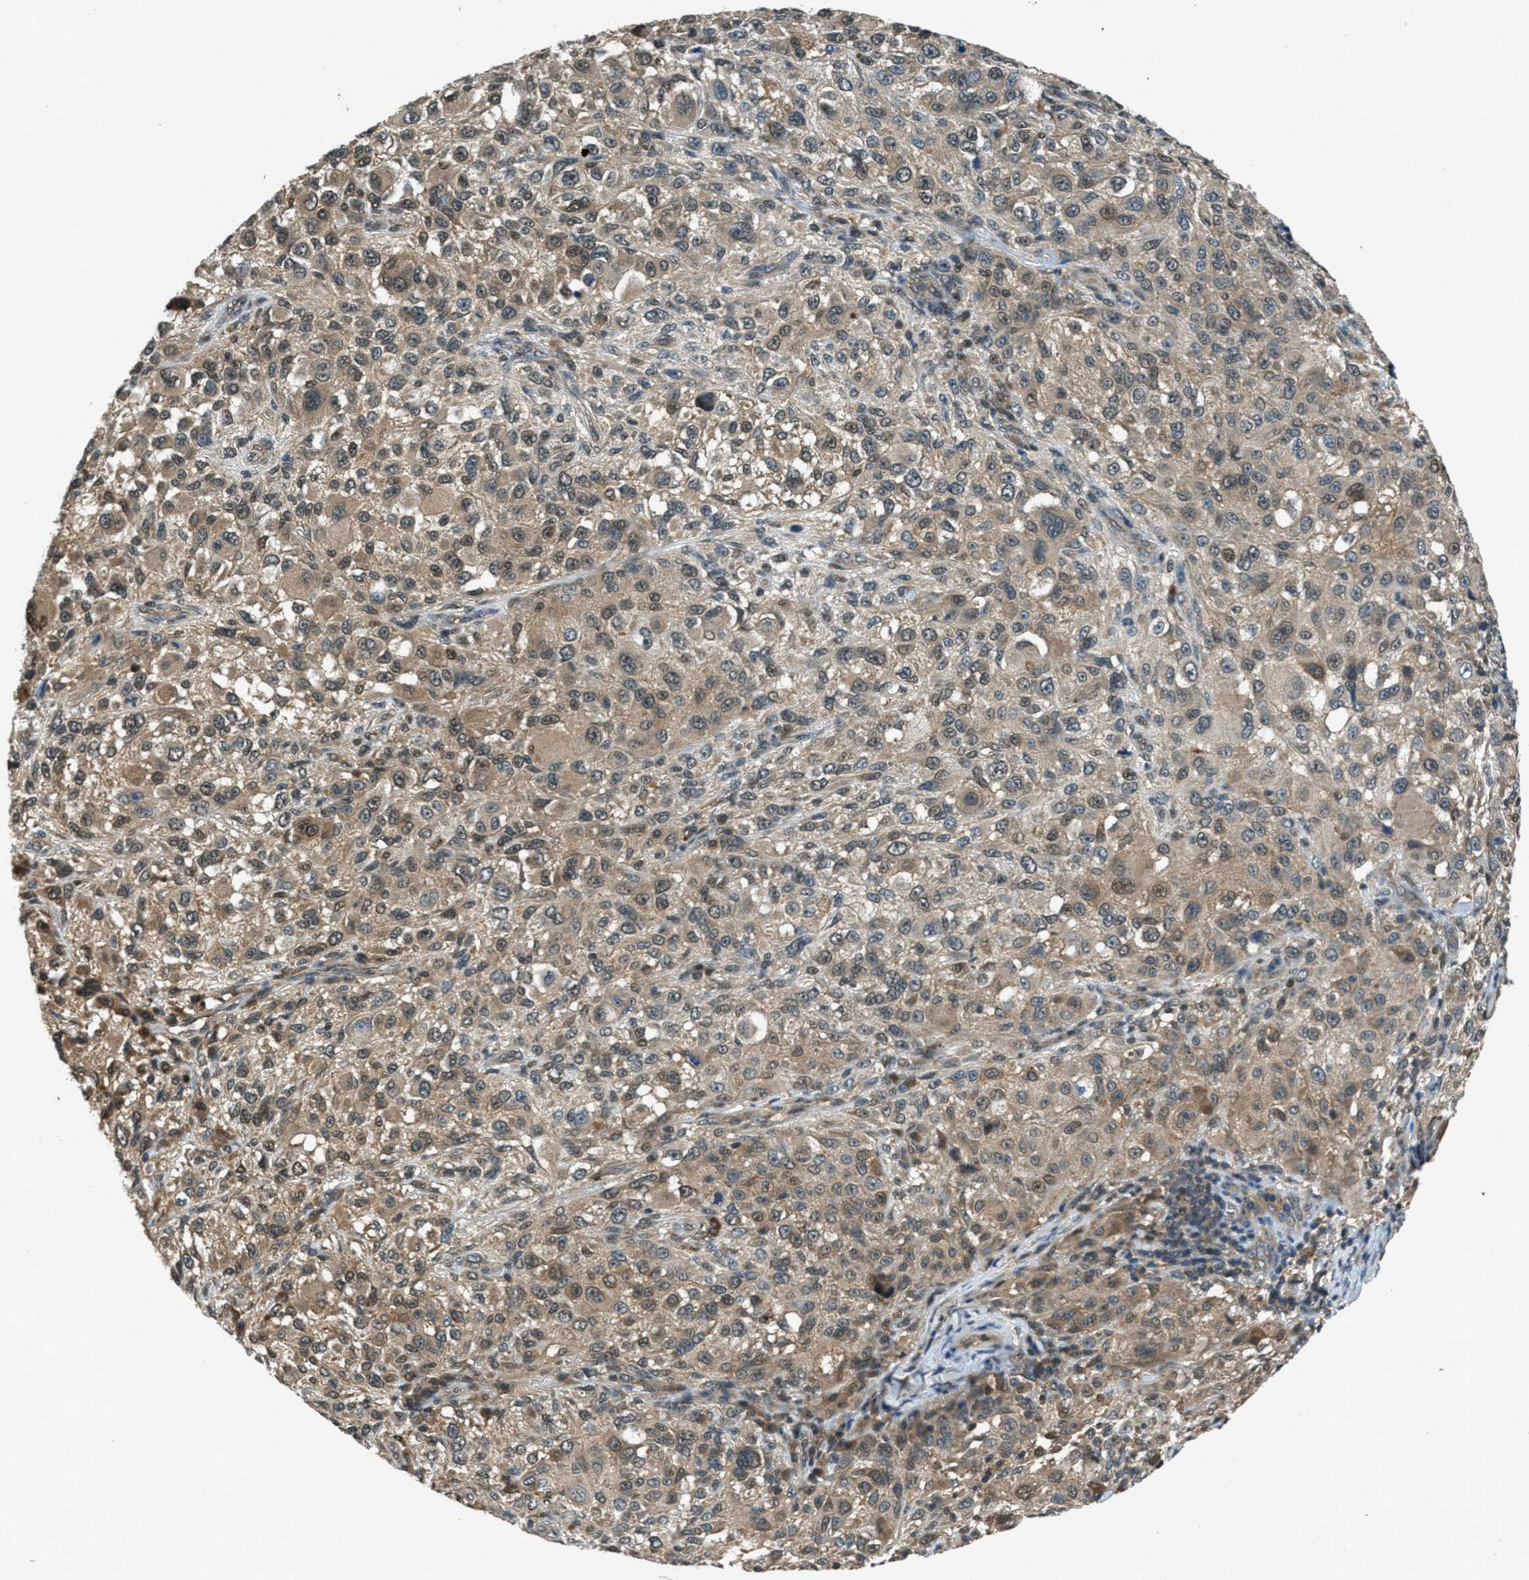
{"staining": {"intensity": "weak", "quantity": ">75%", "location": "cytoplasmic/membranous"}, "tissue": "melanoma", "cell_type": "Tumor cells", "image_type": "cancer", "snomed": [{"axis": "morphology", "description": "Necrosis, NOS"}, {"axis": "morphology", "description": "Malignant melanoma, NOS"}, {"axis": "topography", "description": "Skin"}], "caption": "Weak cytoplasmic/membranous protein positivity is appreciated in about >75% of tumor cells in malignant melanoma.", "gene": "DUSP6", "patient": {"sex": "female", "age": 87}}